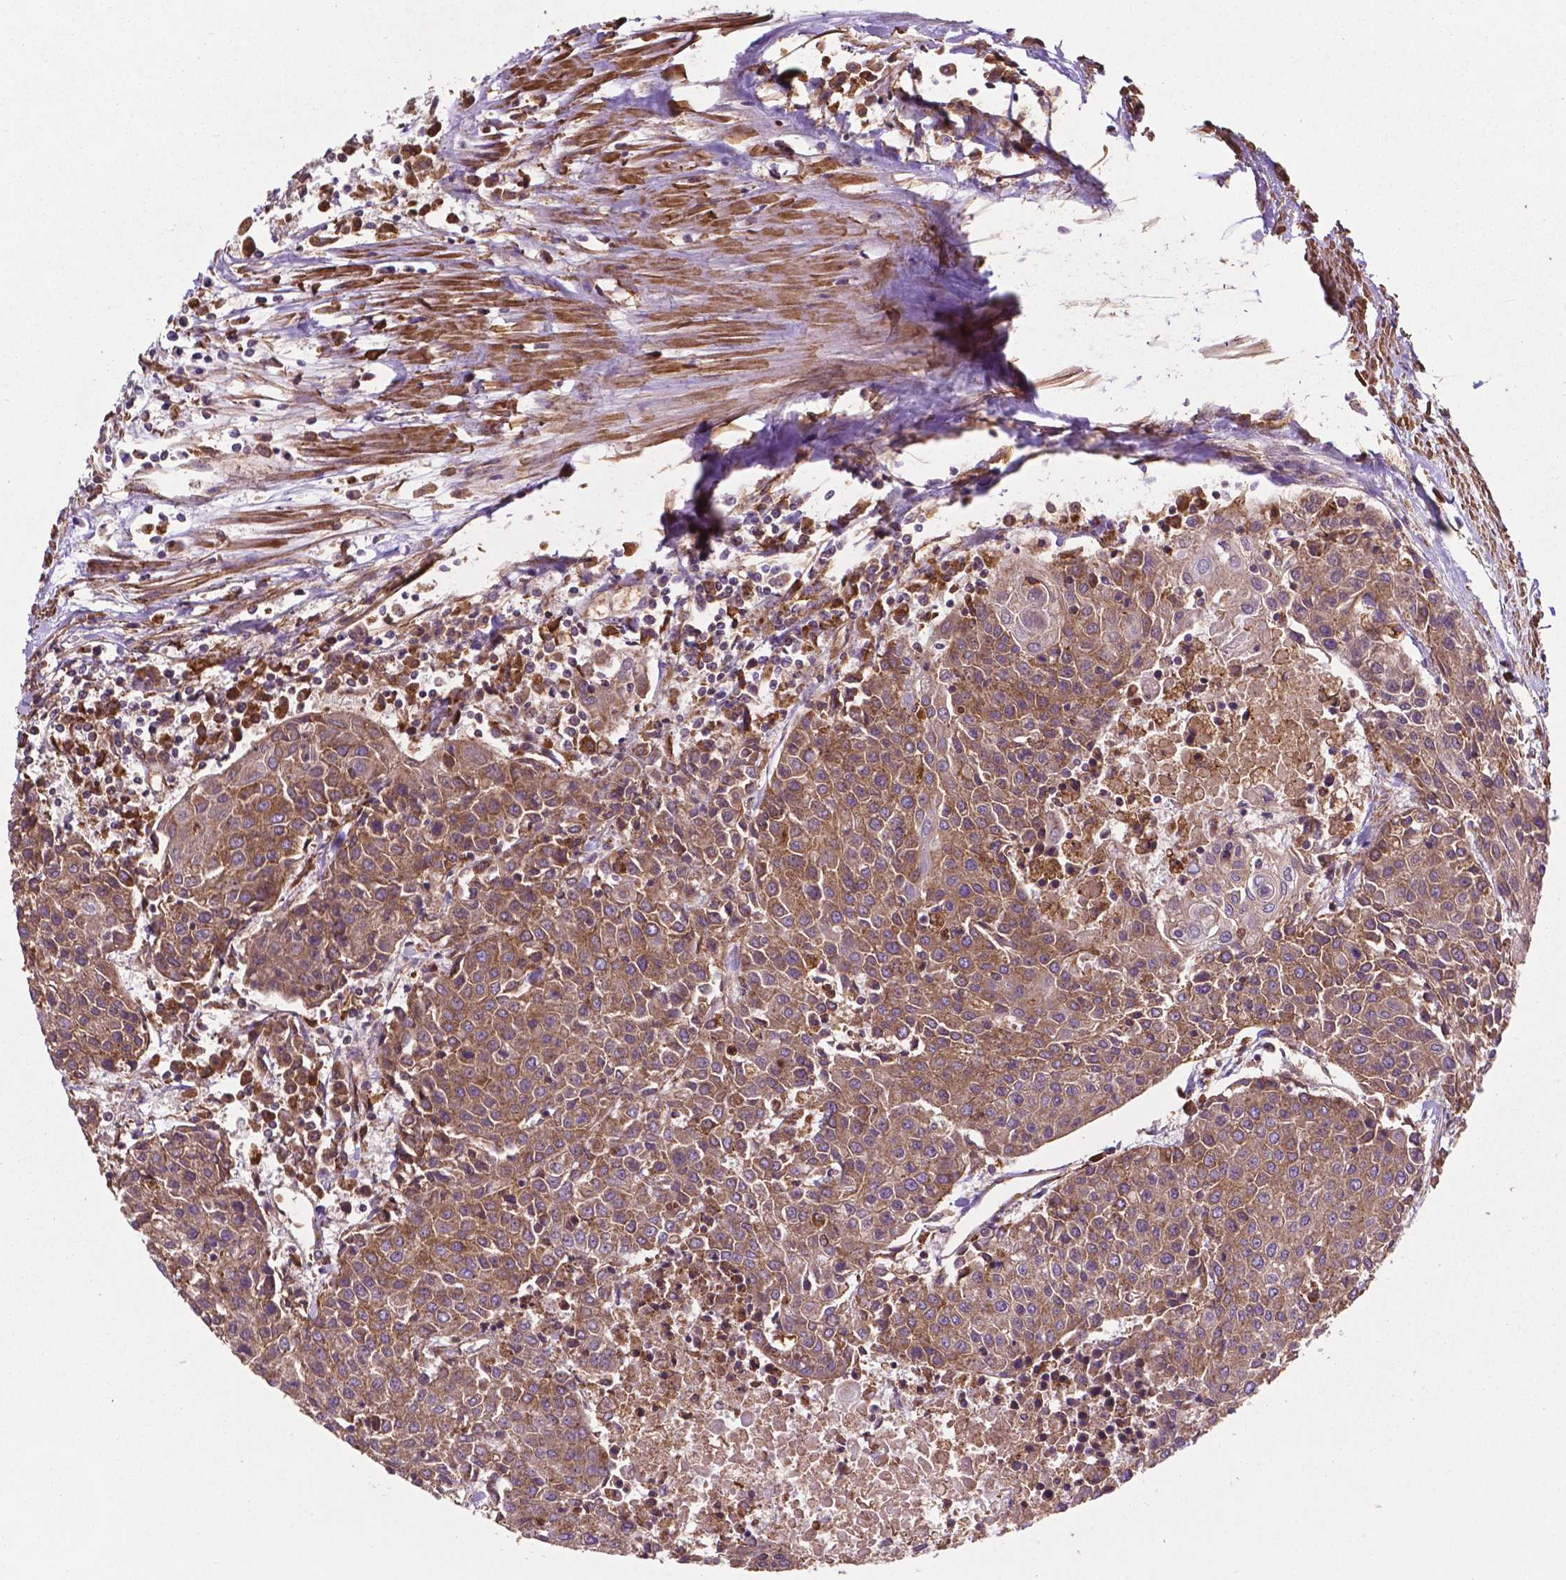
{"staining": {"intensity": "moderate", "quantity": ">75%", "location": "cytoplasmic/membranous"}, "tissue": "urothelial cancer", "cell_type": "Tumor cells", "image_type": "cancer", "snomed": [{"axis": "morphology", "description": "Urothelial carcinoma, High grade"}, {"axis": "topography", "description": "Urinary bladder"}], "caption": "Urothelial cancer stained with DAB IHC reveals medium levels of moderate cytoplasmic/membranous staining in about >75% of tumor cells.", "gene": "CCDC71L", "patient": {"sex": "female", "age": 85}}